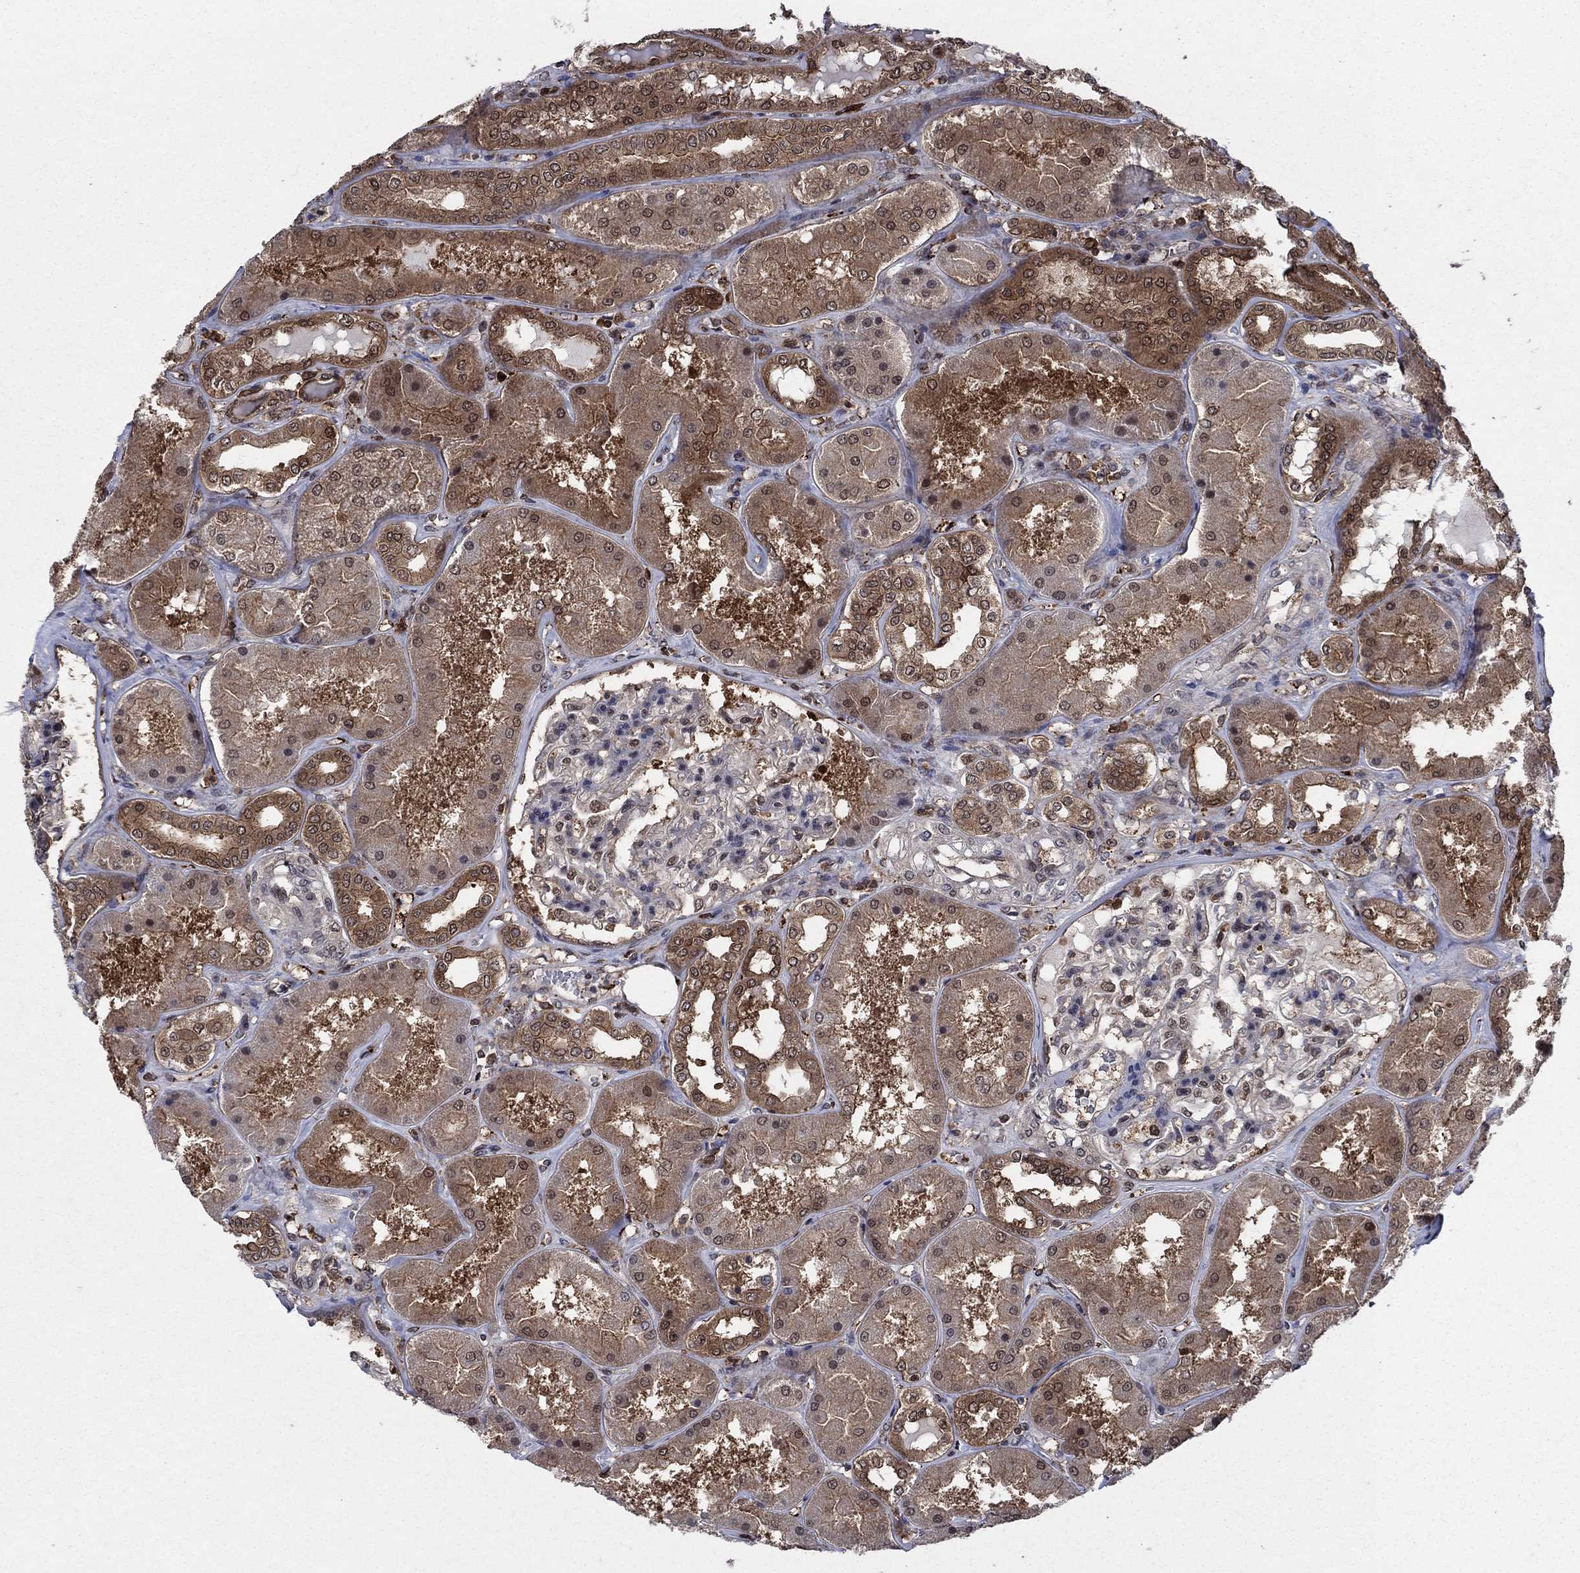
{"staining": {"intensity": "moderate", "quantity": "<25%", "location": "cytoplasmic/membranous"}, "tissue": "kidney", "cell_type": "Cells in glomeruli", "image_type": "normal", "snomed": [{"axis": "morphology", "description": "Normal tissue, NOS"}, {"axis": "topography", "description": "Kidney"}], "caption": "Kidney stained with a brown dye demonstrates moderate cytoplasmic/membranous positive staining in approximately <25% of cells in glomeruli.", "gene": "CACYBP", "patient": {"sex": "female", "age": 56}}